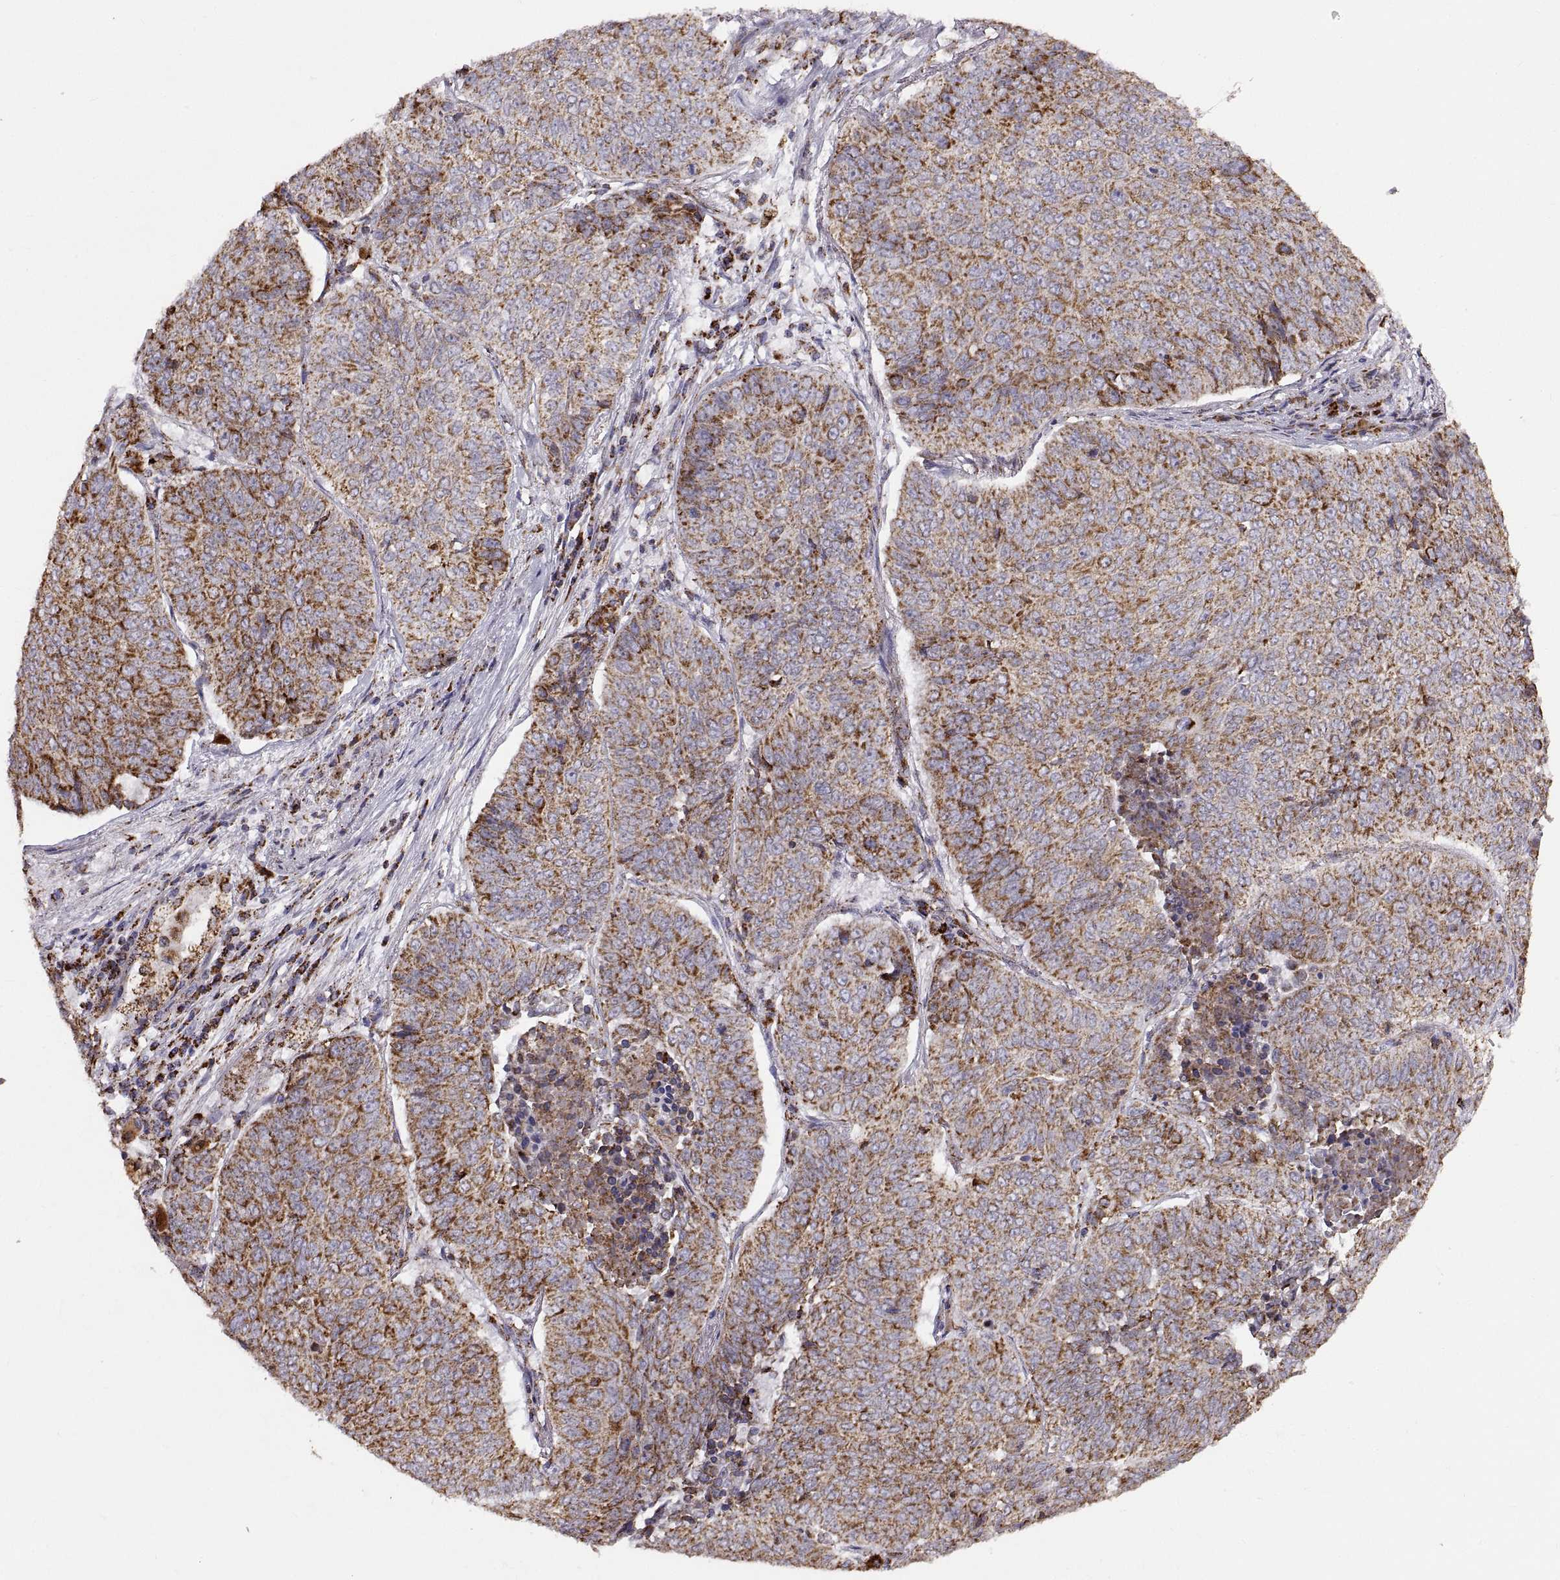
{"staining": {"intensity": "strong", "quantity": "25%-75%", "location": "cytoplasmic/membranous"}, "tissue": "lung cancer", "cell_type": "Tumor cells", "image_type": "cancer", "snomed": [{"axis": "morphology", "description": "Normal tissue, NOS"}, {"axis": "morphology", "description": "Squamous cell carcinoma, NOS"}, {"axis": "topography", "description": "Bronchus"}, {"axis": "topography", "description": "Lung"}], "caption": "Immunohistochemical staining of human lung squamous cell carcinoma shows strong cytoplasmic/membranous protein expression in about 25%-75% of tumor cells. (Stains: DAB in brown, nuclei in blue, Microscopy: brightfield microscopy at high magnification).", "gene": "ARSD", "patient": {"sex": "male", "age": 64}}